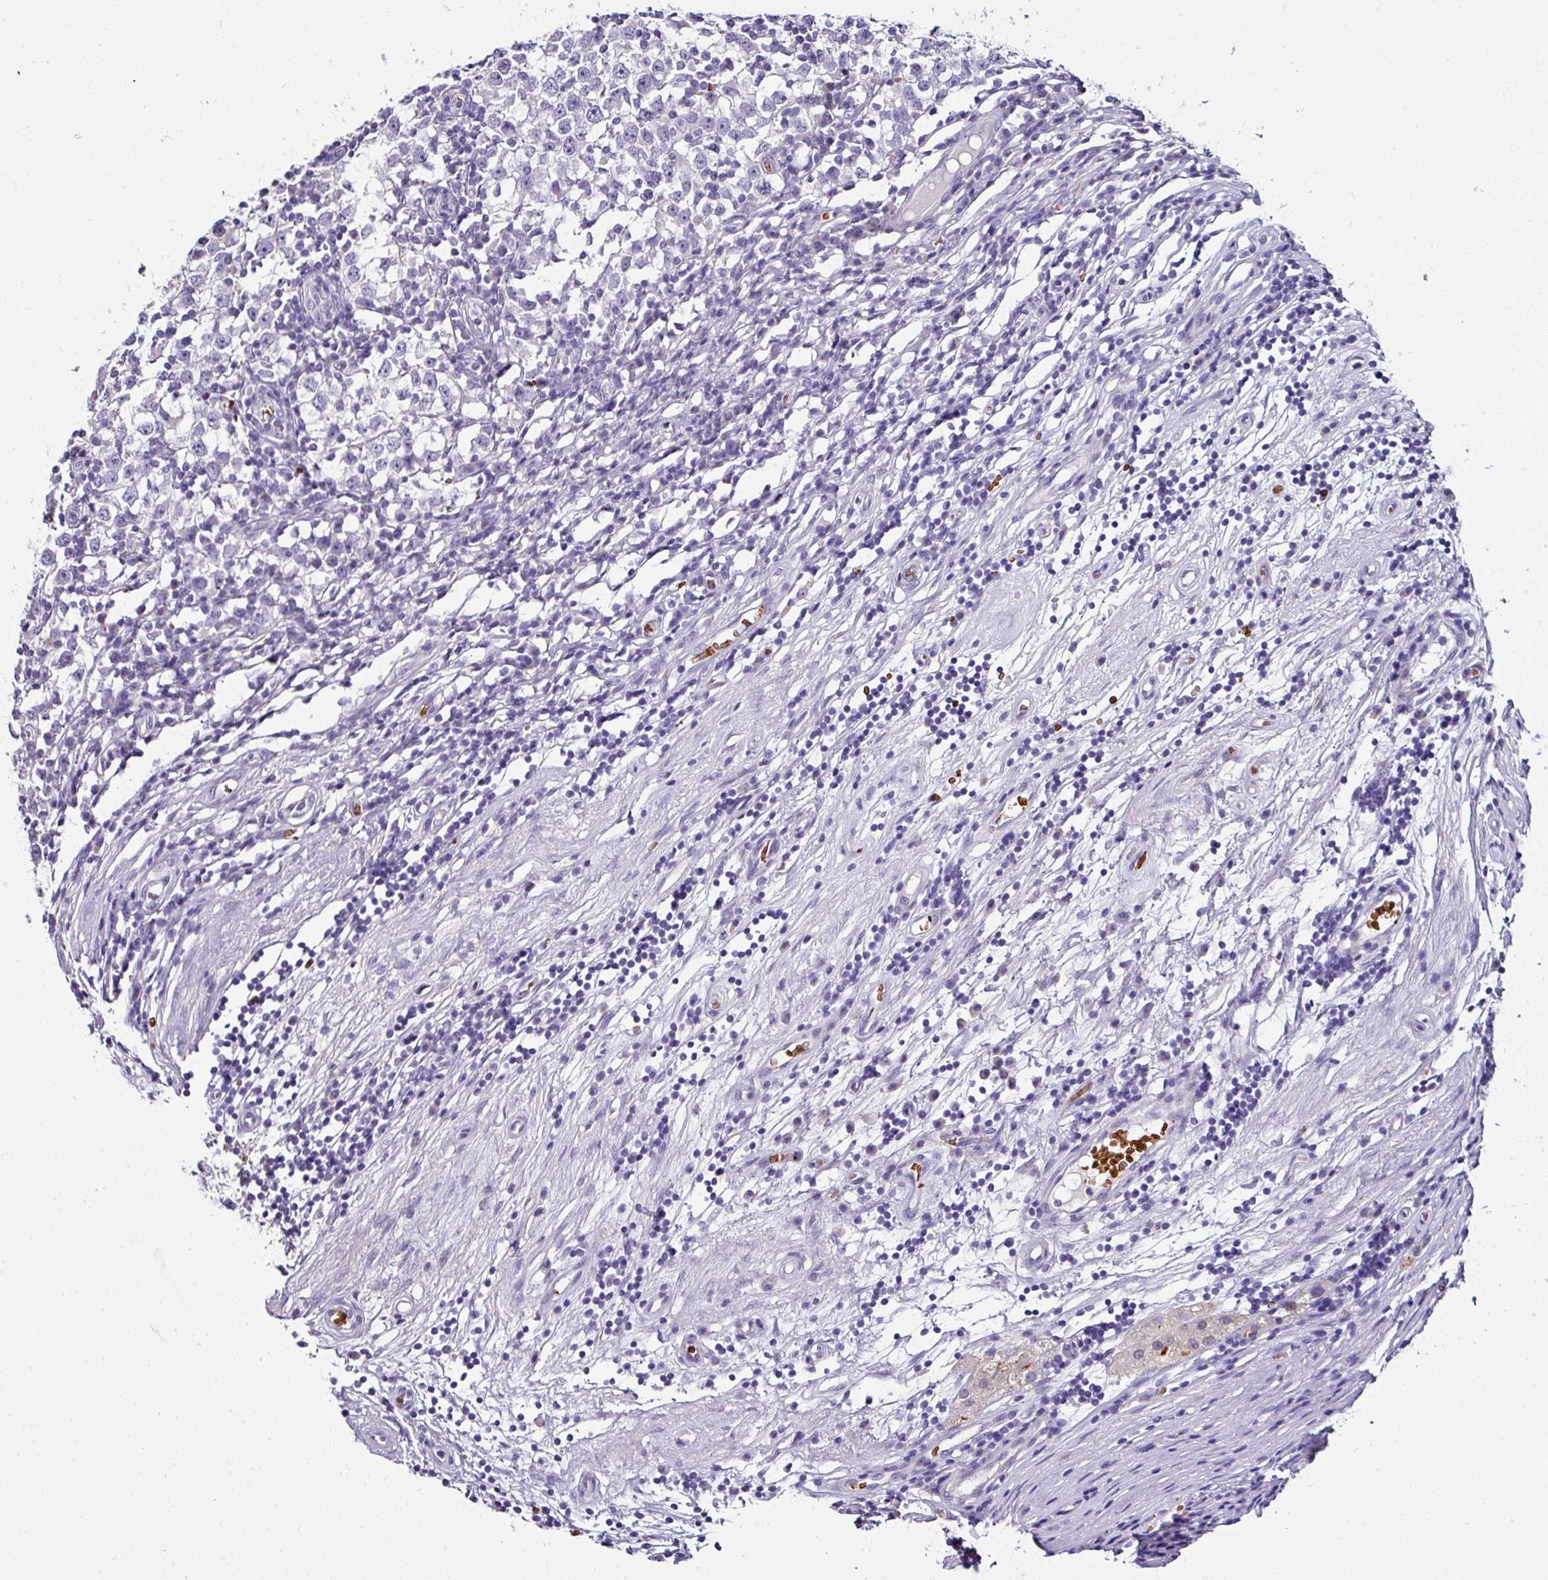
{"staining": {"intensity": "negative", "quantity": "none", "location": "none"}, "tissue": "testis cancer", "cell_type": "Tumor cells", "image_type": "cancer", "snomed": [{"axis": "morphology", "description": "Seminoma, NOS"}, {"axis": "topography", "description": "Testis"}], "caption": "The image shows no staining of tumor cells in seminoma (testis).", "gene": "NAPSA", "patient": {"sex": "male", "age": 65}}